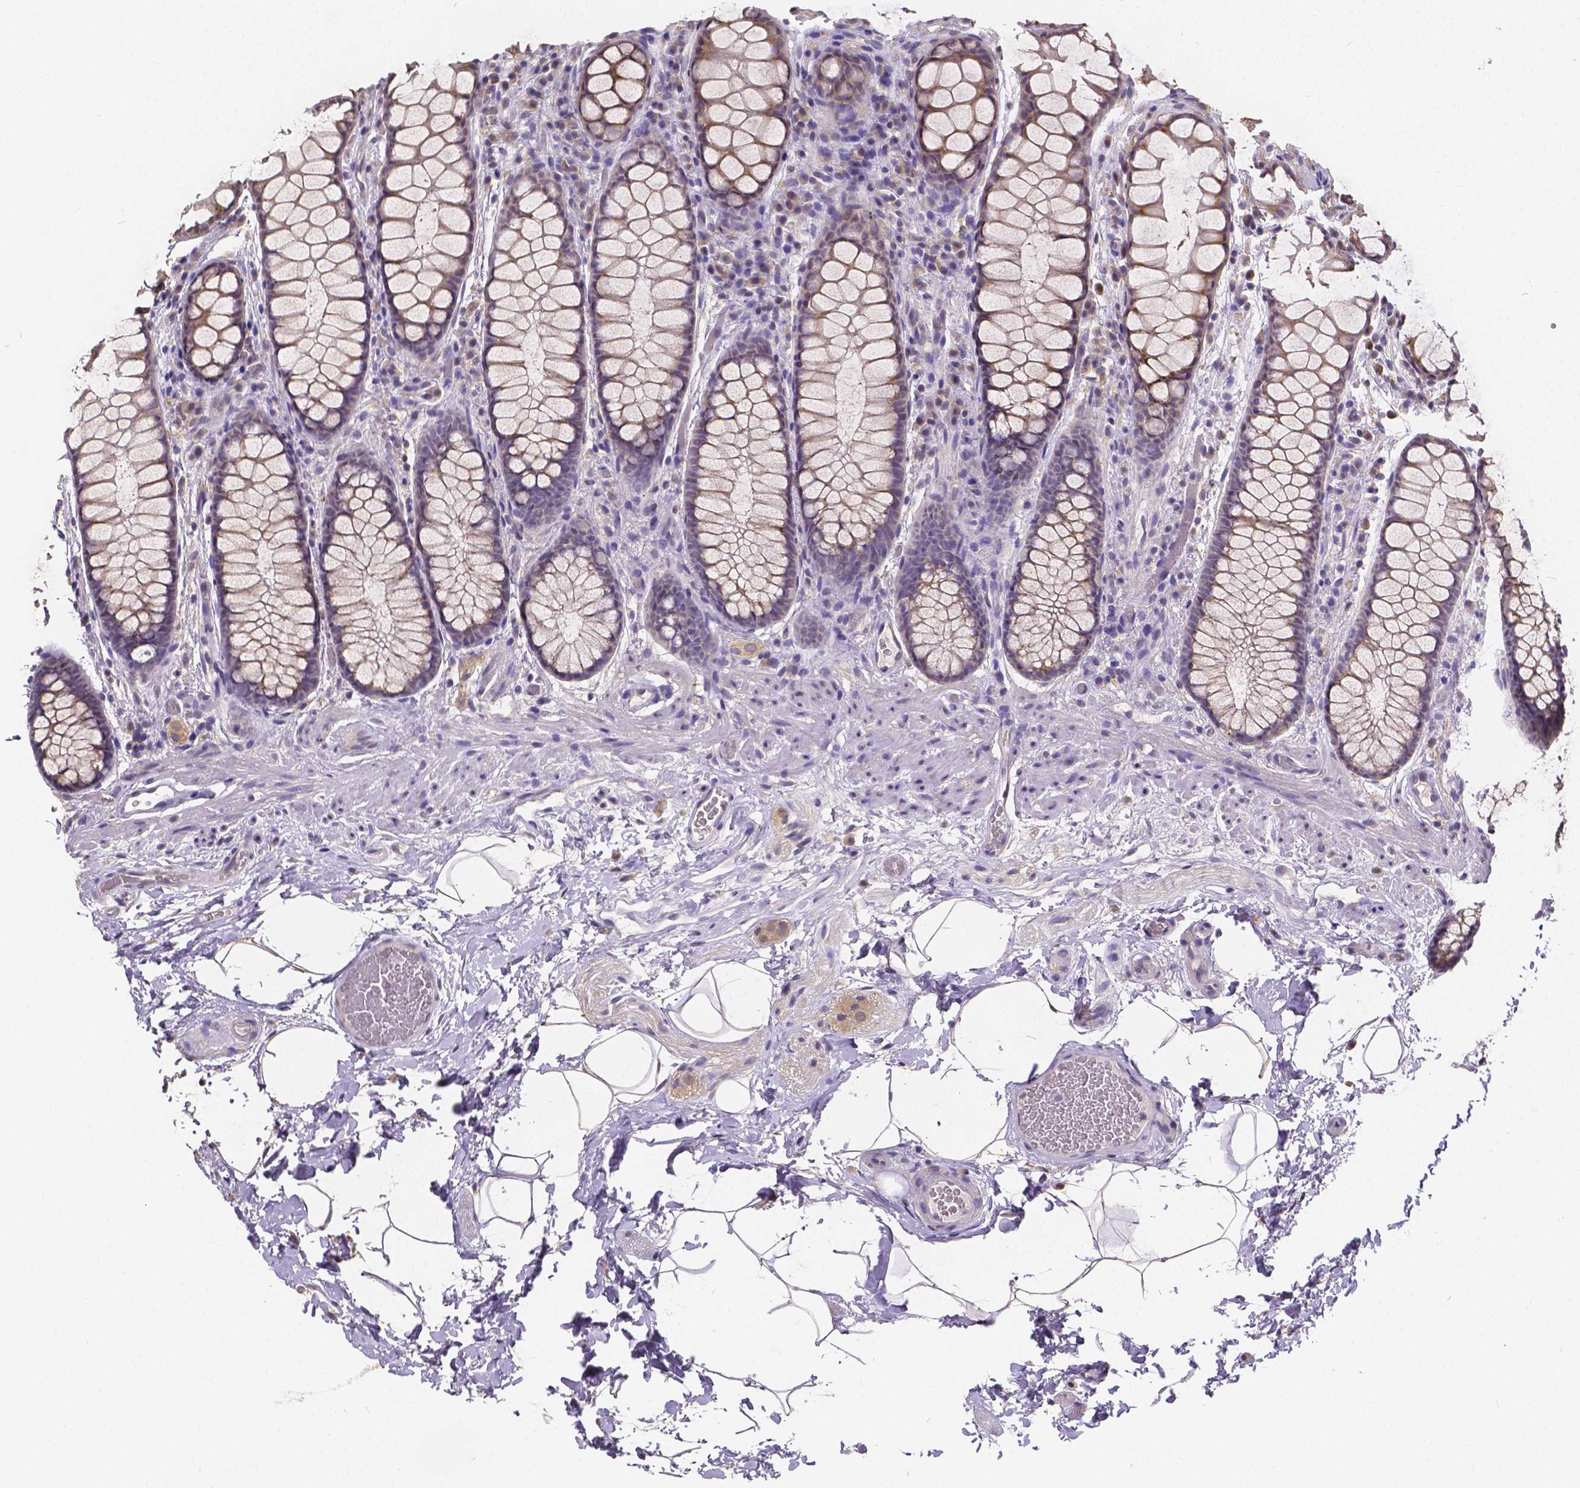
{"staining": {"intensity": "weak", "quantity": "<25%", "location": "cytoplasmic/membranous"}, "tissue": "rectum", "cell_type": "Glandular cells", "image_type": "normal", "snomed": [{"axis": "morphology", "description": "Normal tissue, NOS"}, {"axis": "topography", "description": "Rectum"}], "caption": "Protein analysis of benign rectum shows no significant positivity in glandular cells. (DAB (3,3'-diaminobenzidine) IHC with hematoxylin counter stain).", "gene": "CTNNA2", "patient": {"sex": "female", "age": 62}}